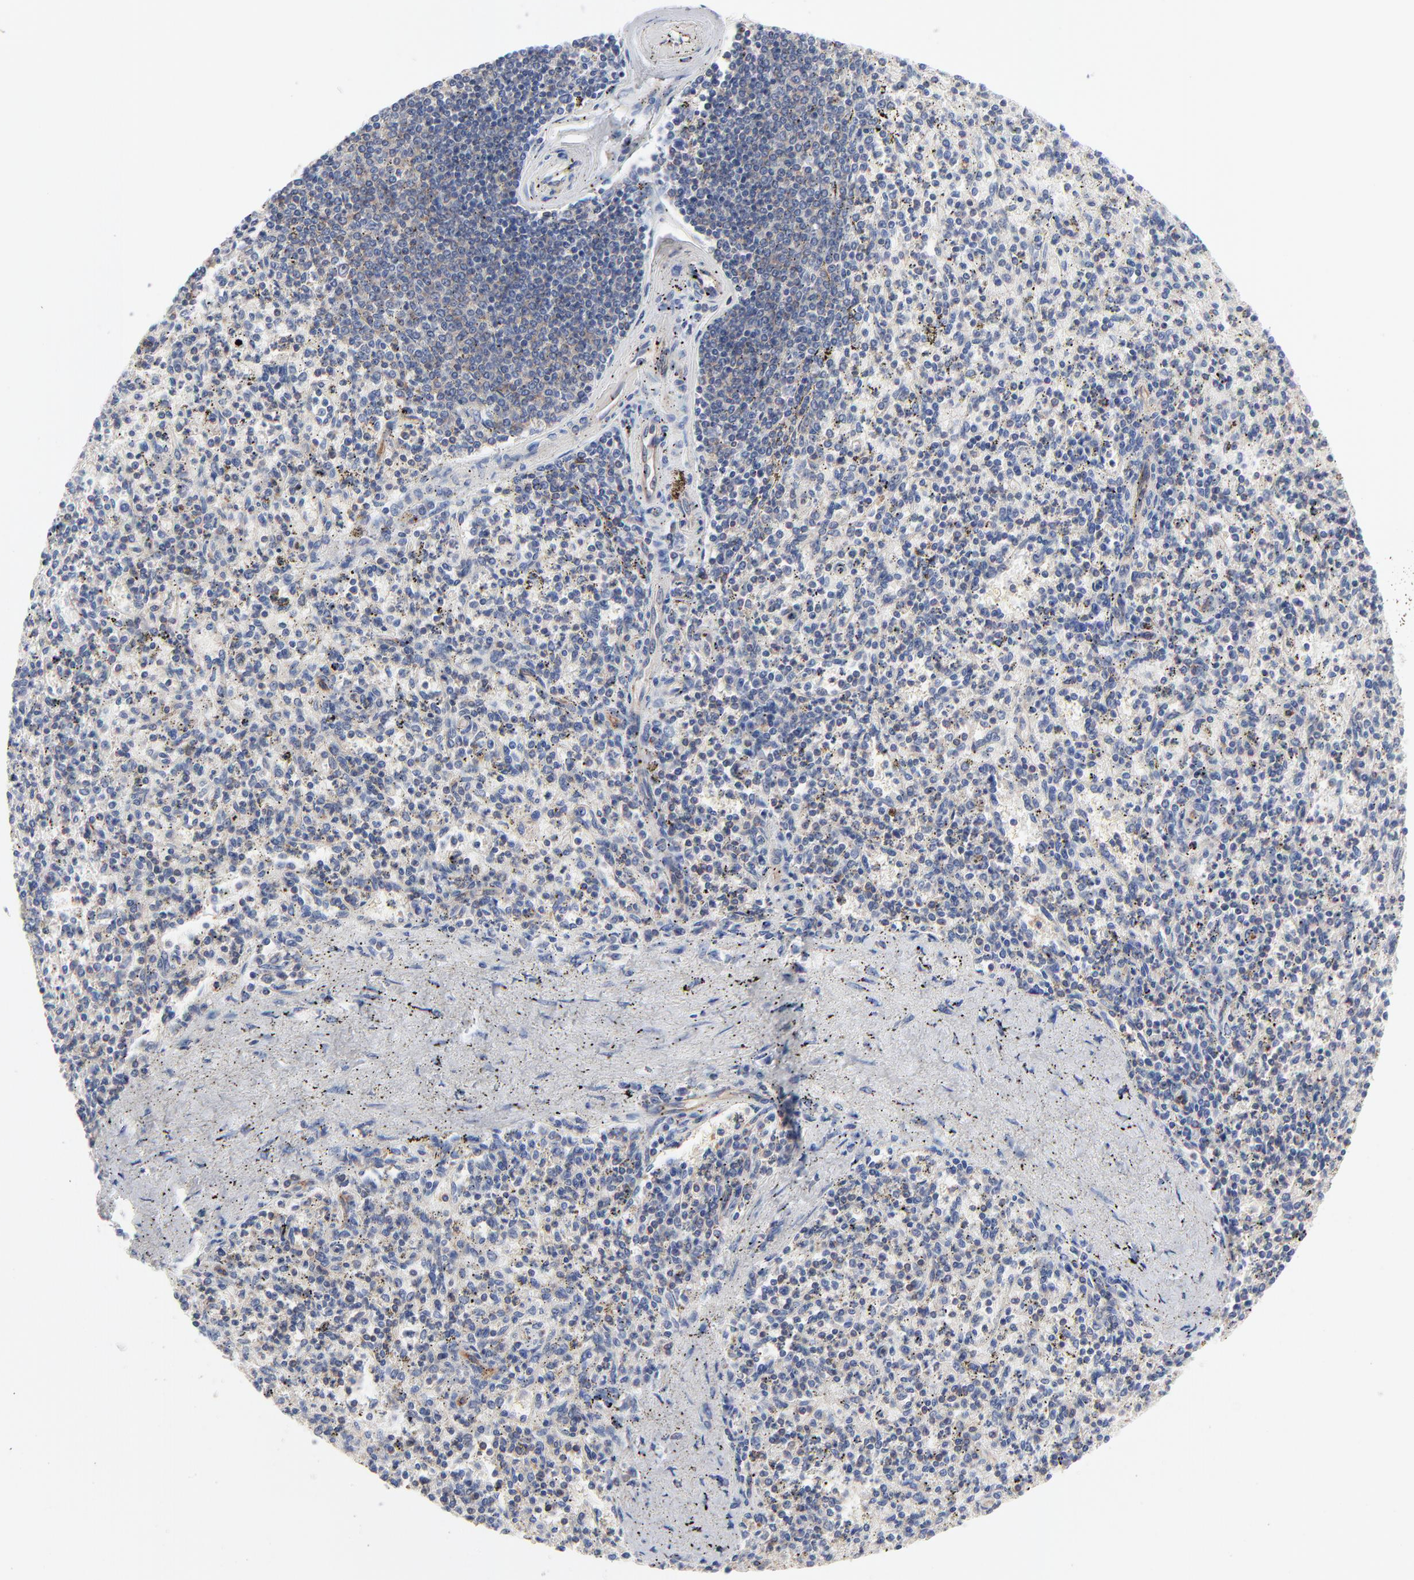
{"staining": {"intensity": "negative", "quantity": "none", "location": "none"}, "tissue": "spleen", "cell_type": "Cells in red pulp", "image_type": "normal", "snomed": [{"axis": "morphology", "description": "Normal tissue, NOS"}, {"axis": "topography", "description": "Spleen"}], "caption": "Benign spleen was stained to show a protein in brown. There is no significant positivity in cells in red pulp. (DAB immunohistochemistry (IHC), high magnification).", "gene": "CD2AP", "patient": {"sex": "male", "age": 72}}